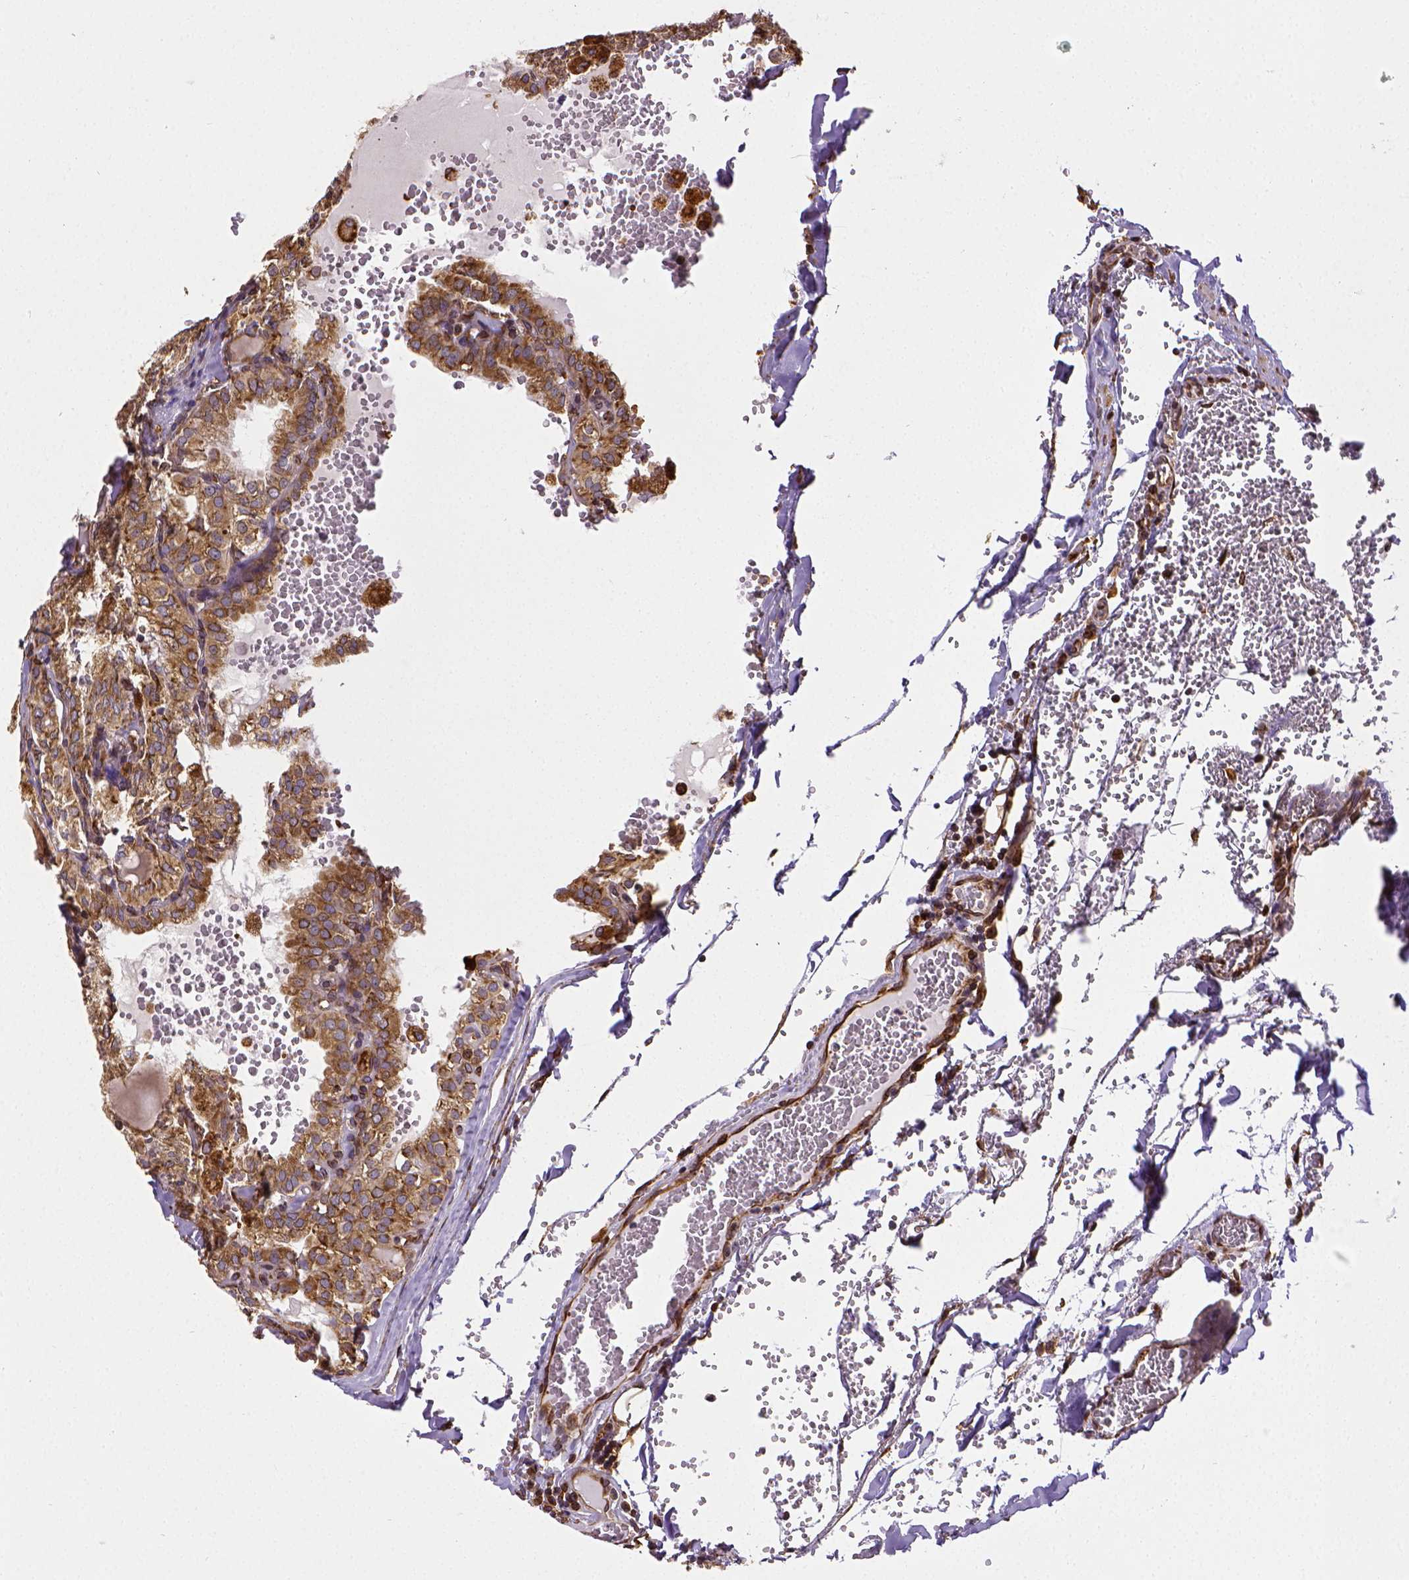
{"staining": {"intensity": "moderate", "quantity": ">75%", "location": "cytoplasmic/membranous"}, "tissue": "thyroid cancer", "cell_type": "Tumor cells", "image_type": "cancer", "snomed": [{"axis": "morphology", "description": "Papillary adenocarcinoma, NOS"}, {"axis": "topography", "description": "Thyroid gland"}], "caption": "Immunohistochemistry histopathology image of human thyroid cancer stained for a protein (brown), which demonstrates medium levels of moderate cytoplasmic/membranous expression in approximately >75% of tumor cells.", "gene": "MTDH", "patient": {"sex": "male", "age": 20}}